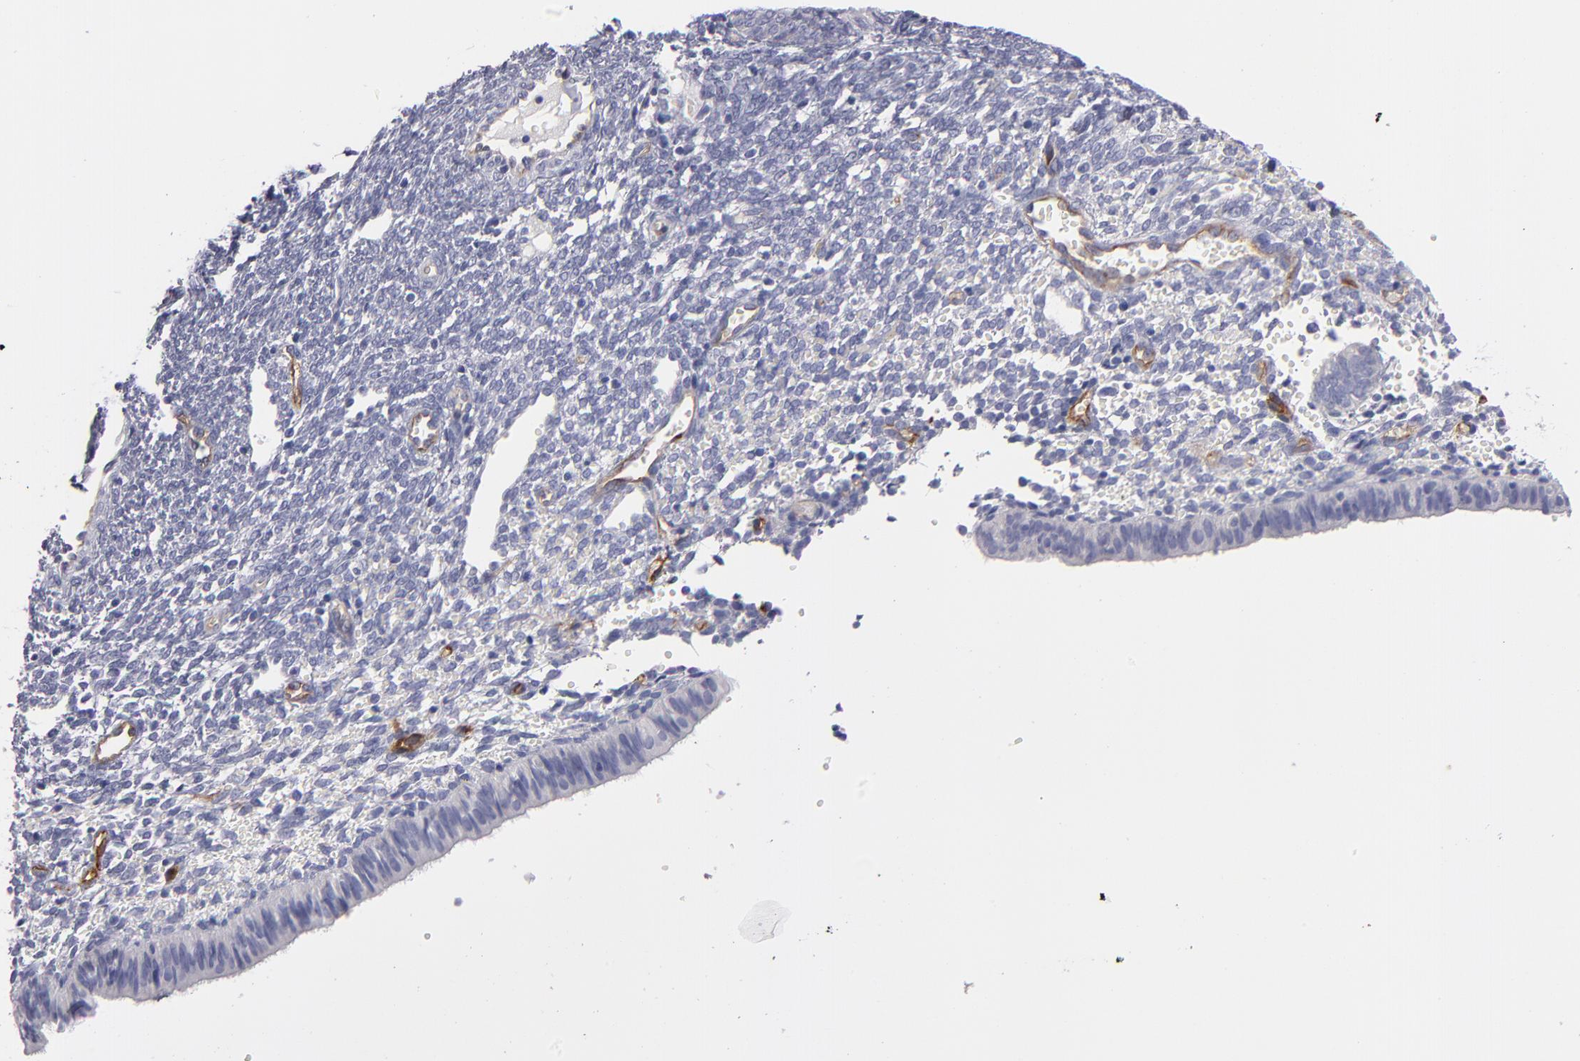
{"staining": {"intensity": "negative", "quantity": "none", "location": "none"}, "tissue": "endometrium", "cell_type": "Cells in endometrial stroma", "image_type": "normal", "snomed": [{"axis": "morphology", "description": "Normal tissue, NOS"}, {"axis": "topography", "description": "Endometrium"}], "caption": "IHC micrograph of unremarkable endometrium stained for a protein (brown), which demonstrates no staining in cells in endometrial stroma.", "gene": "PLVAP", "patient": {"sex": "female", "age": 61}}